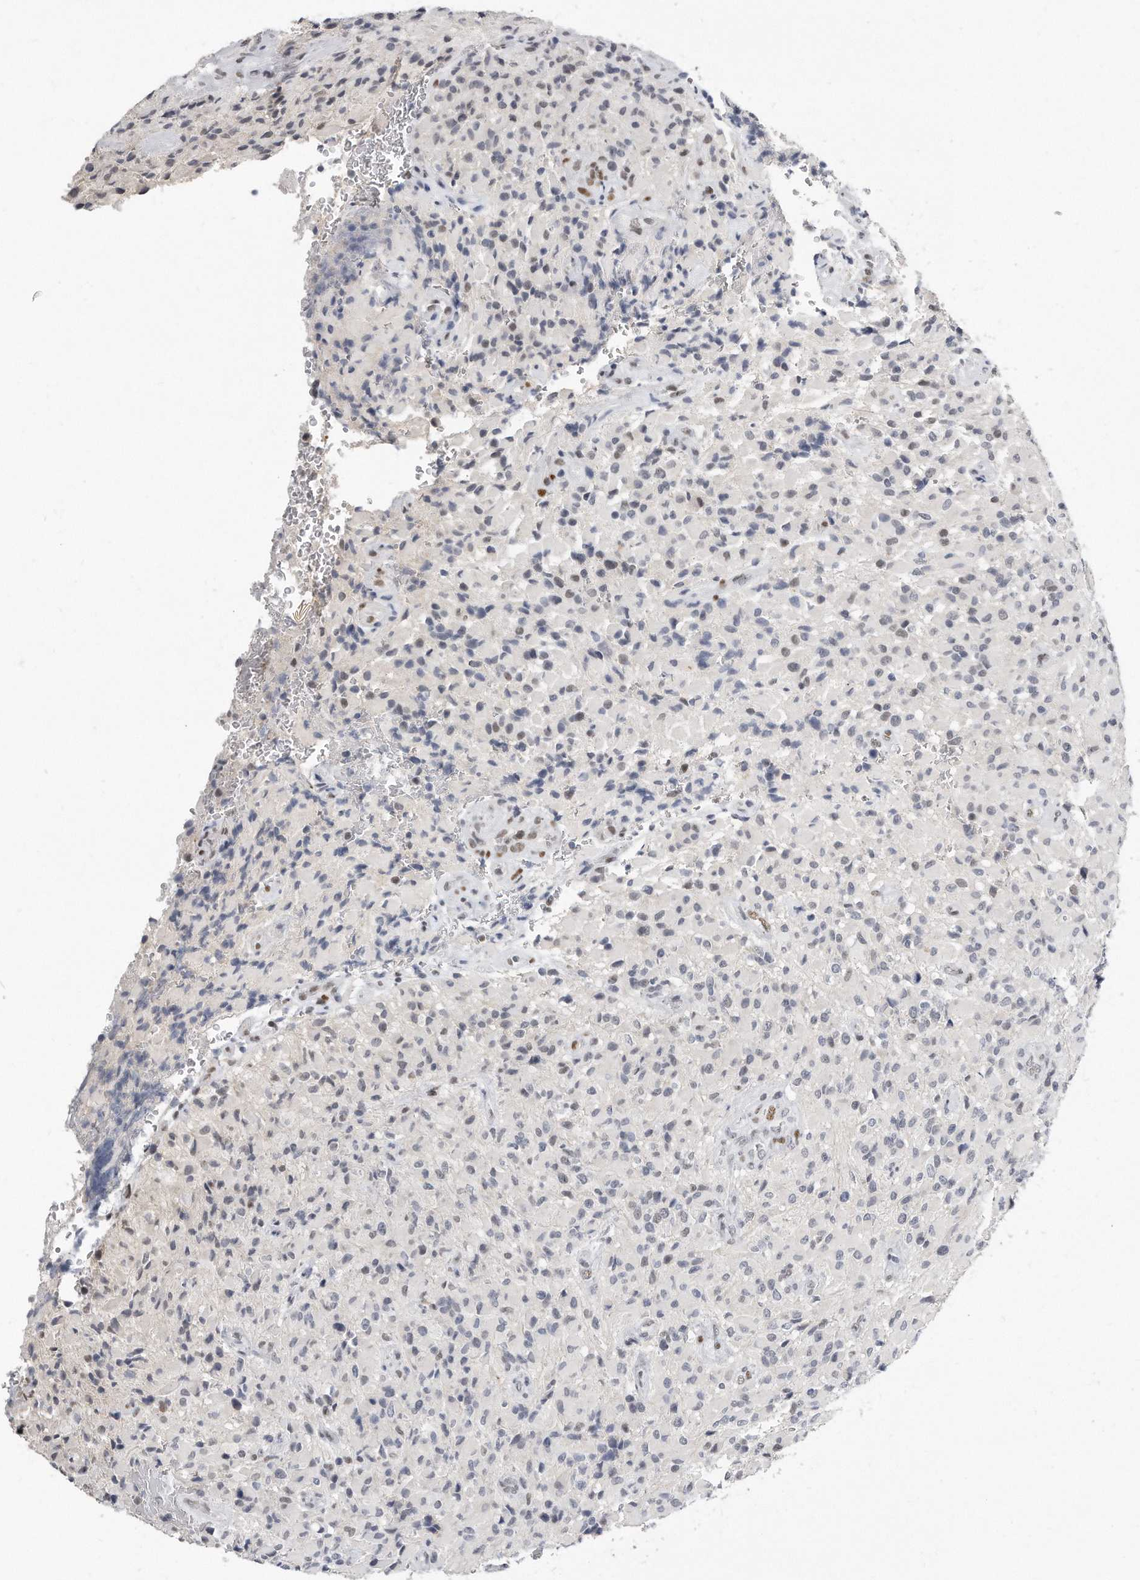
{"staining": {"intensity": "weak", "quantity": "<25%", "location": "nuclear"}, "tissue": "glioma", "cell_type": "Tumor cells", "image_type": "cancer", "snomed": [{"axis": "morphology", "description": "Glioma, malignant, High grade"}, {"axis": "topography", "description": "Brain"}], "caption": "IHC micrograph of neoplastic tissue: human malignant glioma (high-grade) stained with DAB exhibits no significant protein expression in tumor cells.", "gene": "CTBP2", "patient": {"sex": "male", "age": 71}}